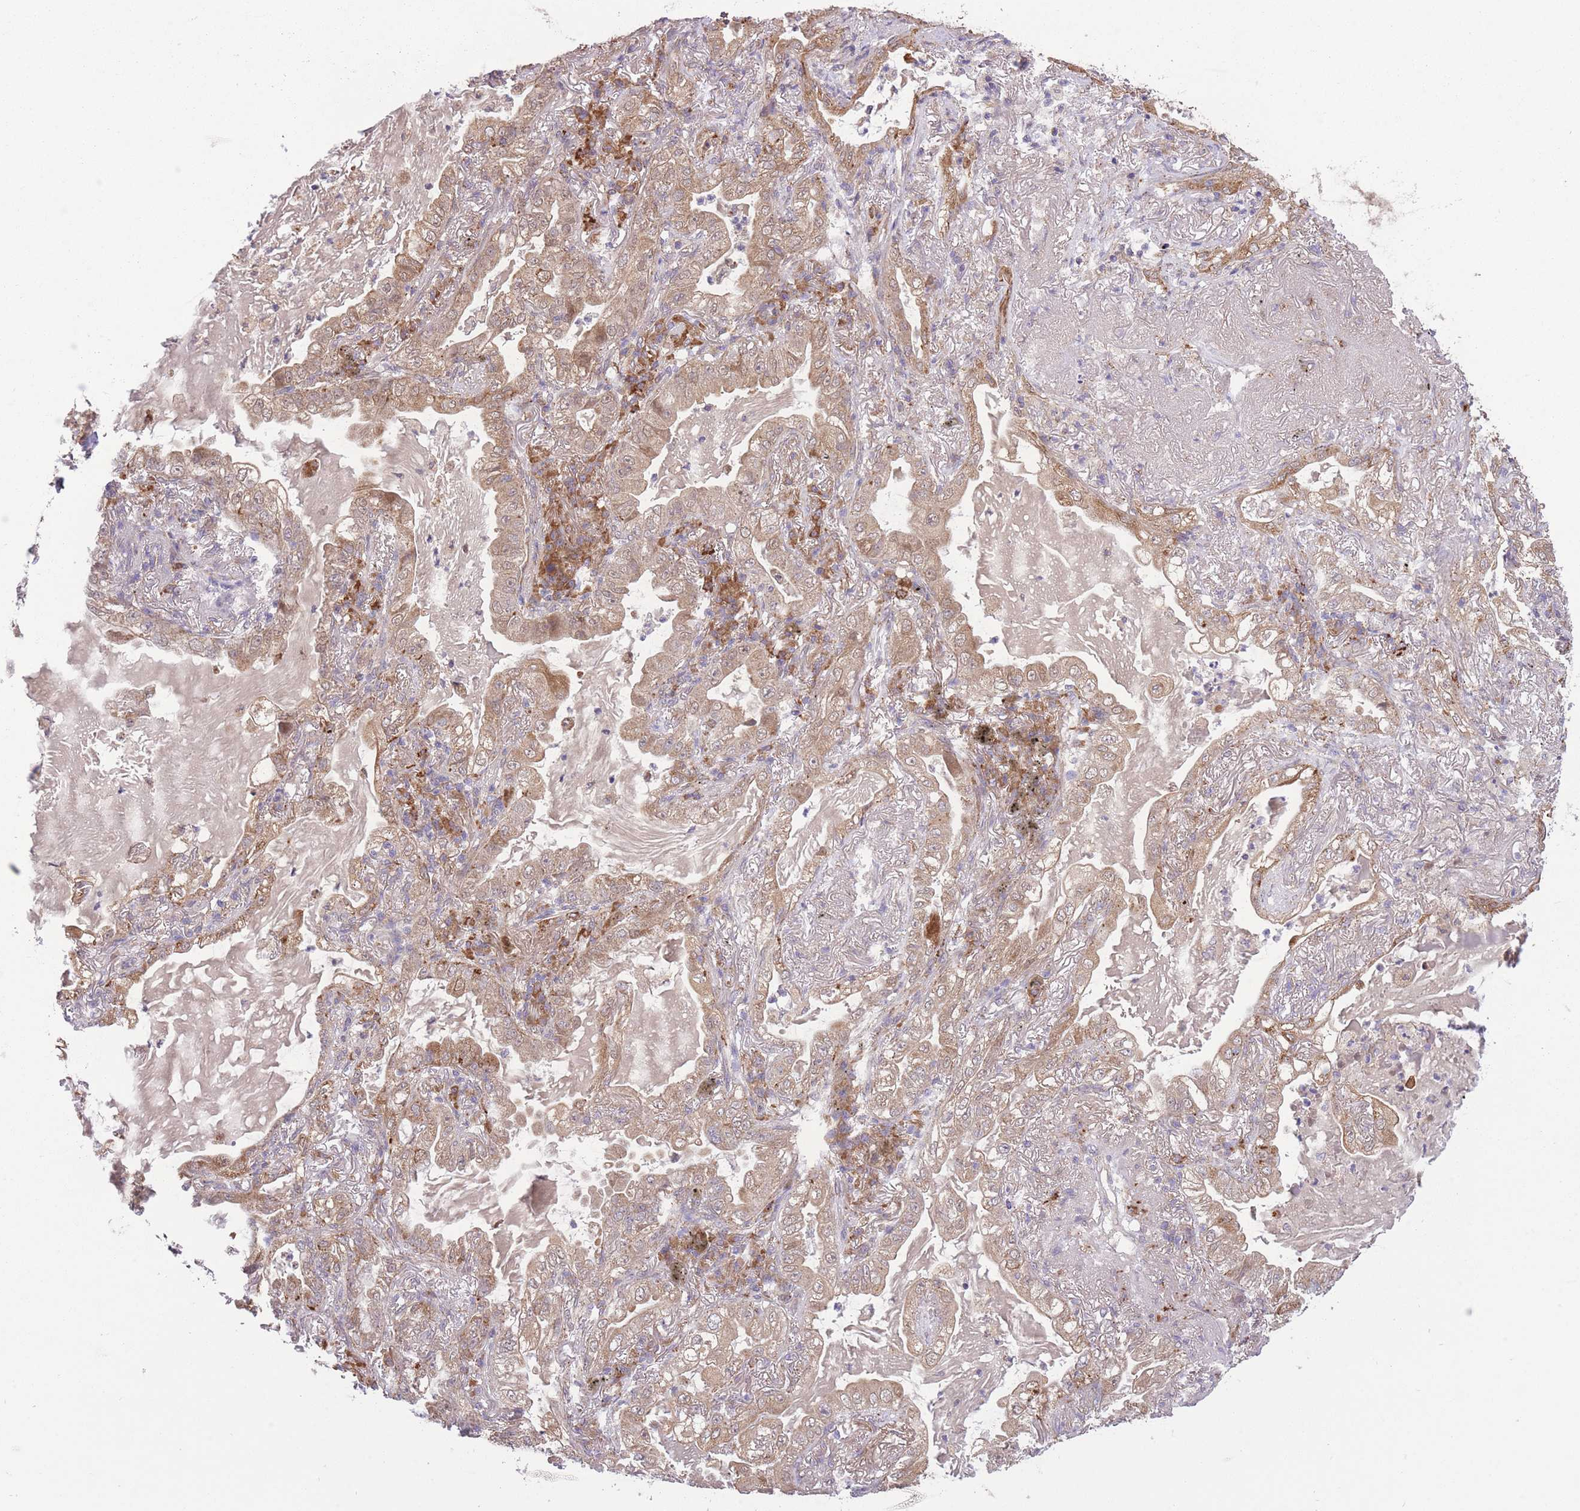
{"staining": {"intensity": "moderate", "quantity": "25%-75%", "location": "cytoplasmic/membranous"}, "tissue": "lung cancer", "cell_type": "Tumor cells", "image_type": "cancer", "snomed": [{"axis": "morphology", "description": "Adenocarcinoma, NOS"}, {"axis": "topography", "description": "Lung"}], "caption": "A photomicrograph of human lung cancer stained for a protein reveals moderate cytoplasmic/membranous brown staining in tumor cells.", "gene": "POLR3F", "patient": {"sex": "female", "age": 73}}